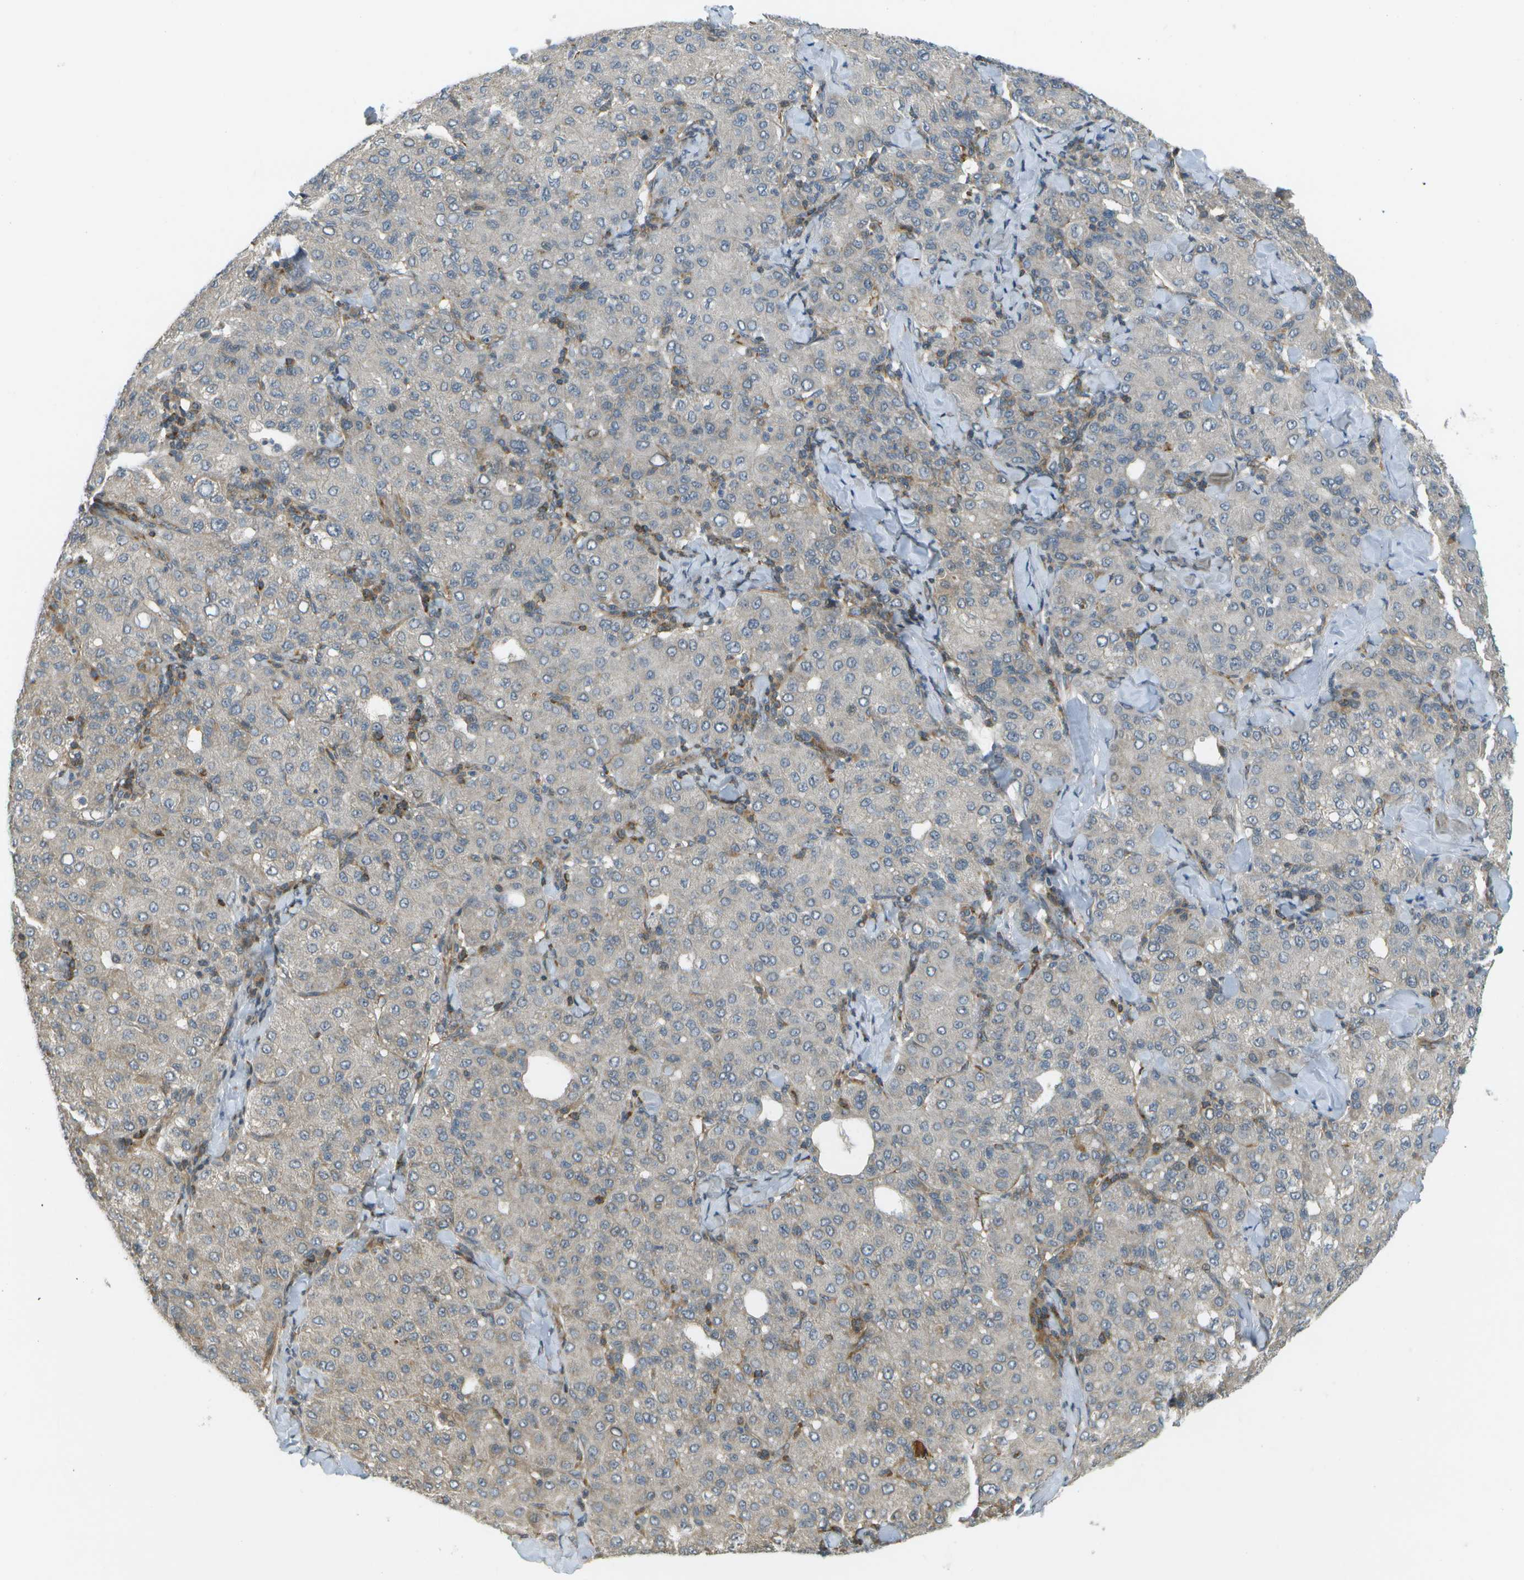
{"staining": {"intensity": "negative", "quantity": "none", "location": "none"}, "tissue": "liver cancer", "cell_type": "Tumor cells", "image_type": "cancer", "snomed": [{"axis": "morphology", "description": "Carcinoma, Hepatocellular, NOS"}, {"axis": "topography", "description": "Liver"}], "caption": "Image shows no significant protein positivity in tumor cells of liver cancer.", "gene": "WNK2", "patient": {"sex": "male", "age": 65}}